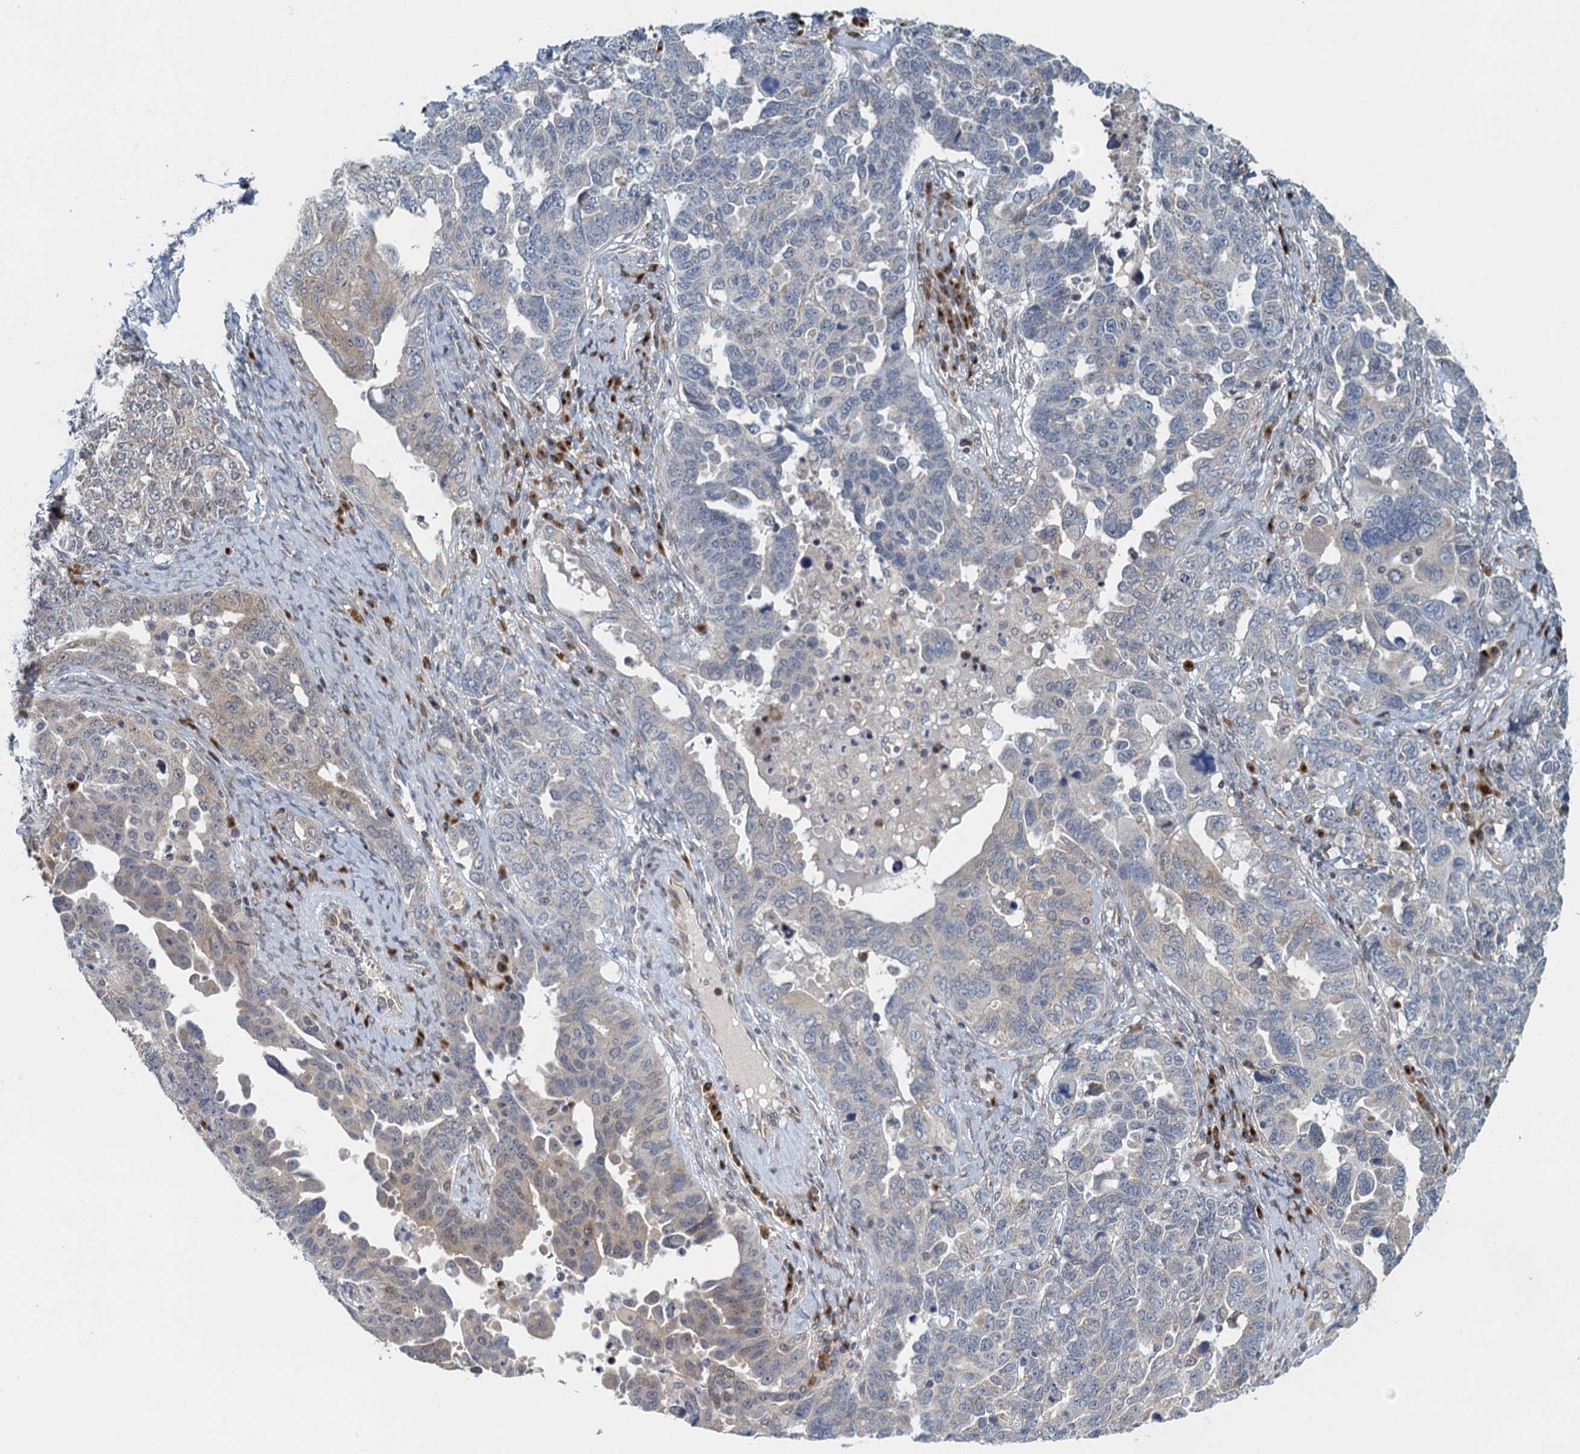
{"staining": {"intensity": "weak", "quantity": "<25%", "location": "cytoplasmic/membranous"}, "tissue": "ovarian cancer", "cell_type": "Tumor cells", "image_type": "cancer", "snomed": [{"axis": "morphology", "description": "Carcinoma, endometroid"}, {"axis": "topography", "description": "Ovary"}], "caption": "Immunohistochemistry (IHC) of endometroid carcinoma (ovarian) reveals no positivity in tumor cells.", "gene": "ALG2", "patient": {"sex": "female", "age": 62}}